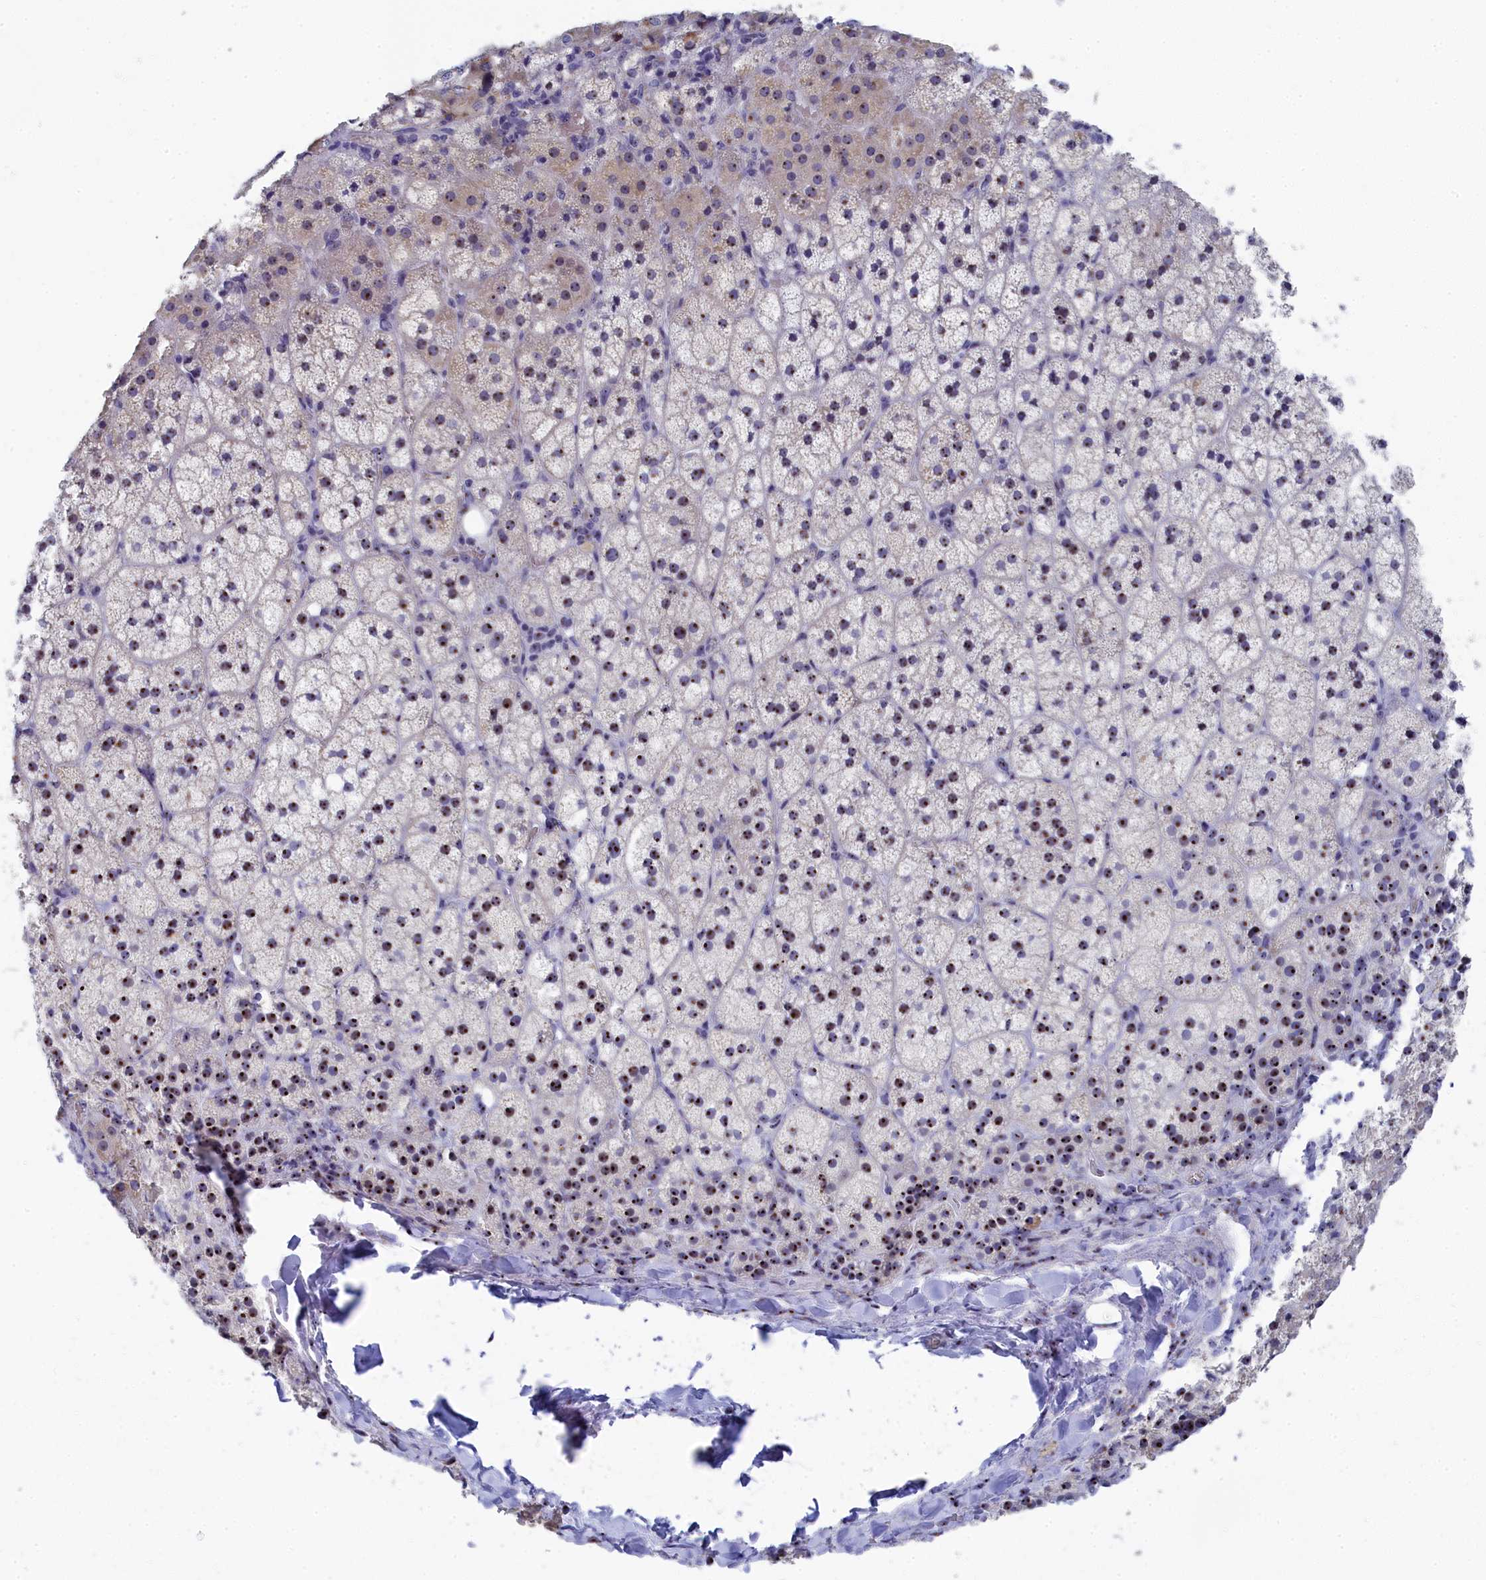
{"staining": {"intensity": "strong", "quantity": "25%-75%", "location": "nuclear"}, "tissue": "adrenal gland", "cell_type": "Glandular cells", "image_type": "normal", "snomed": [{"axis": "morphology", "description": "Normal tissue, NOS"}, {"axis": "topography", "description": "Adrenal gland"}], "caption": "This is a histology image of immunohistochemistry staining of unremarkable adrenal gland, which shows strong positivity in the nuclear of glandular cells.", "gene": "RSL1D1", "patient": {"sex": "female", "age": 44}}